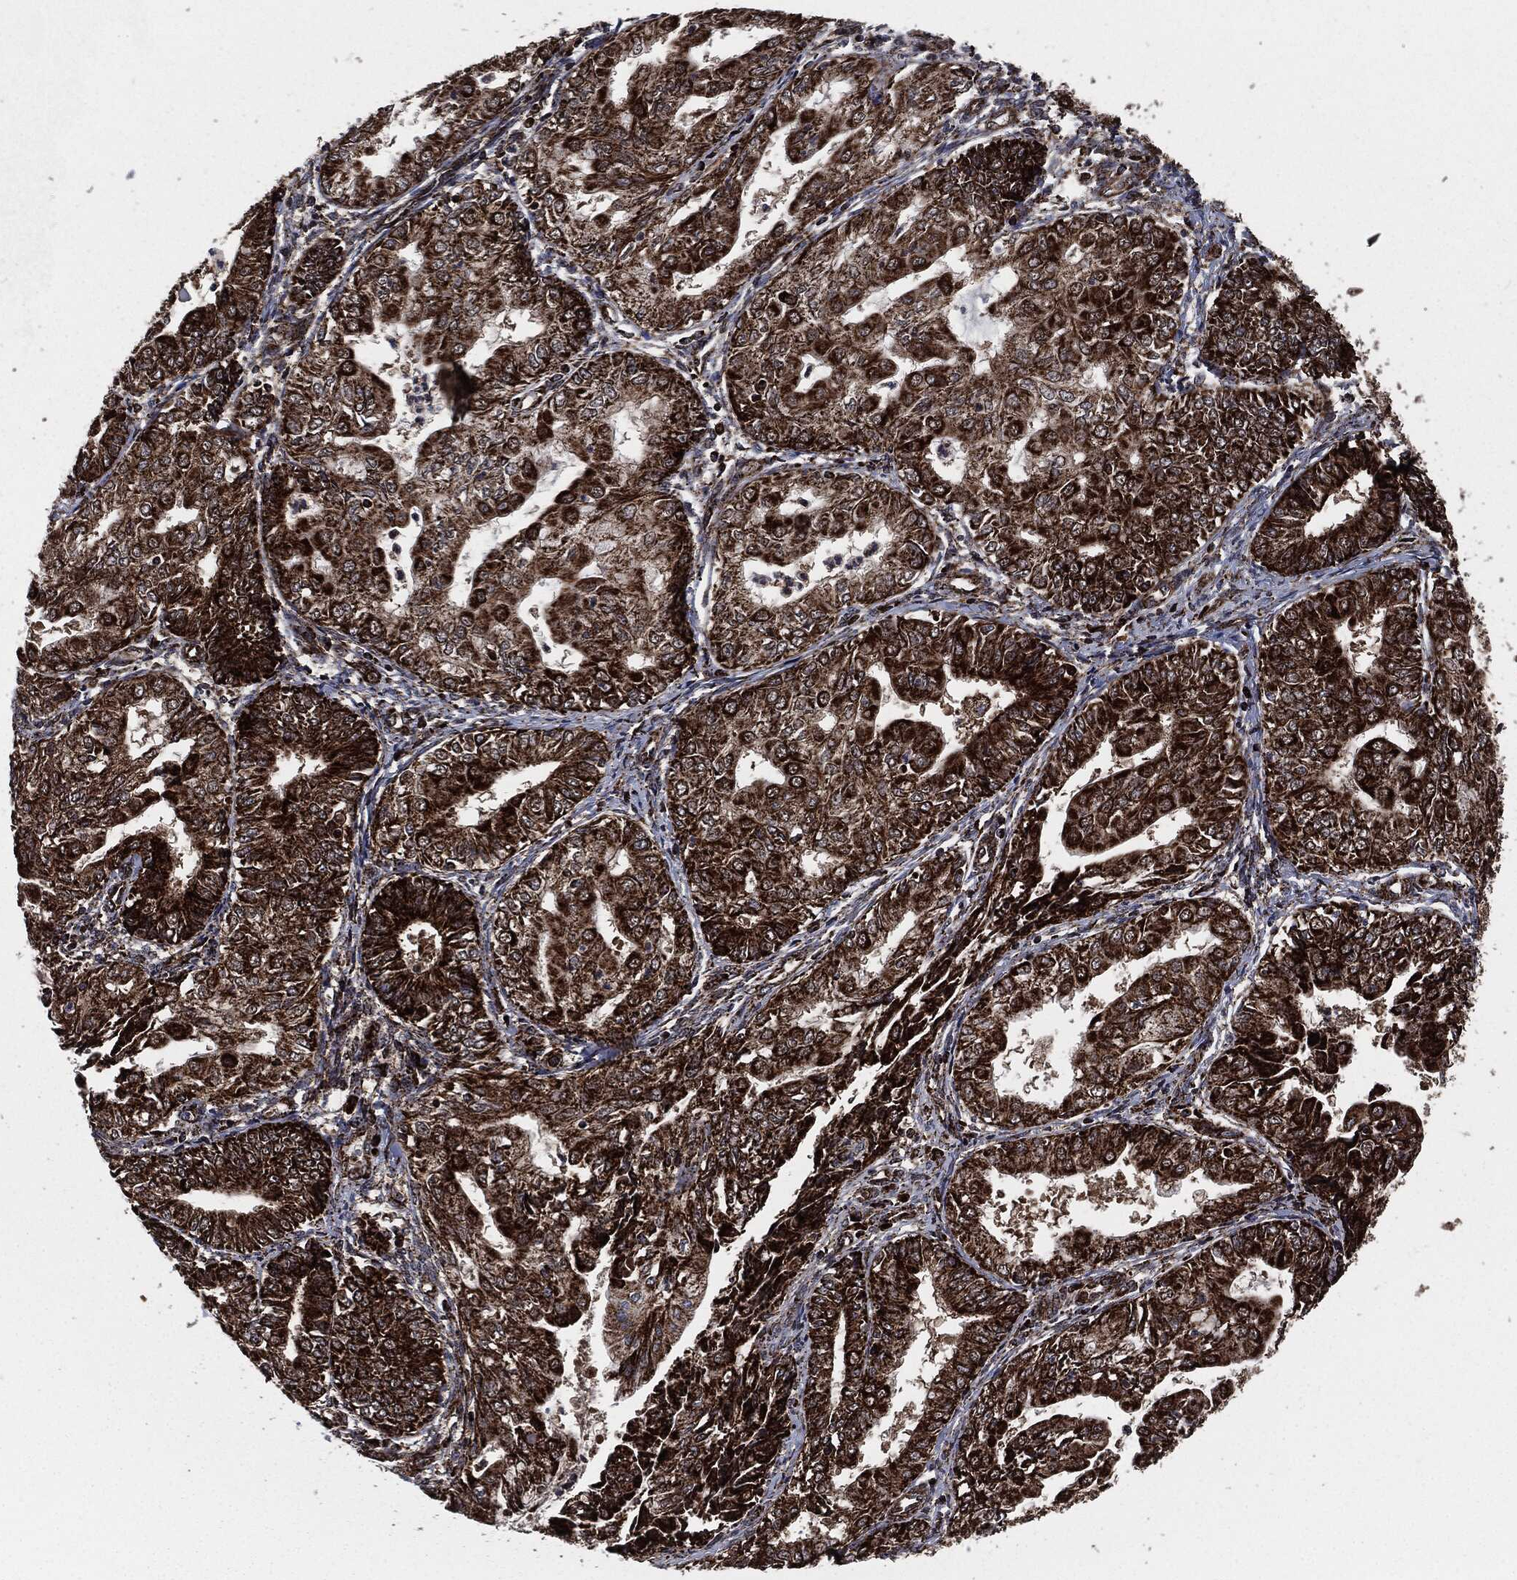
{"staining": {"intensity": "strong", "quantity": "25%-75%", "location": "cytoplasmic/membranous"}, "tissue": "endometrial cancer", "cell_type": "Tumor cells", "image_type": "cancer", "snomed": [{"axis": "morphology", "description": "Adenocarcinoma, NOS"}, {"axis": "topography", "description": "Endometrium"}], "caption": "This is an image of immunohistochemistry staining of endometrial adenocarcinoma, which shows strong positivity in the cytoplasmic/membranous of tumor cells.", "gene": "FH", "patient": {"sex": "female", "age": 68}}